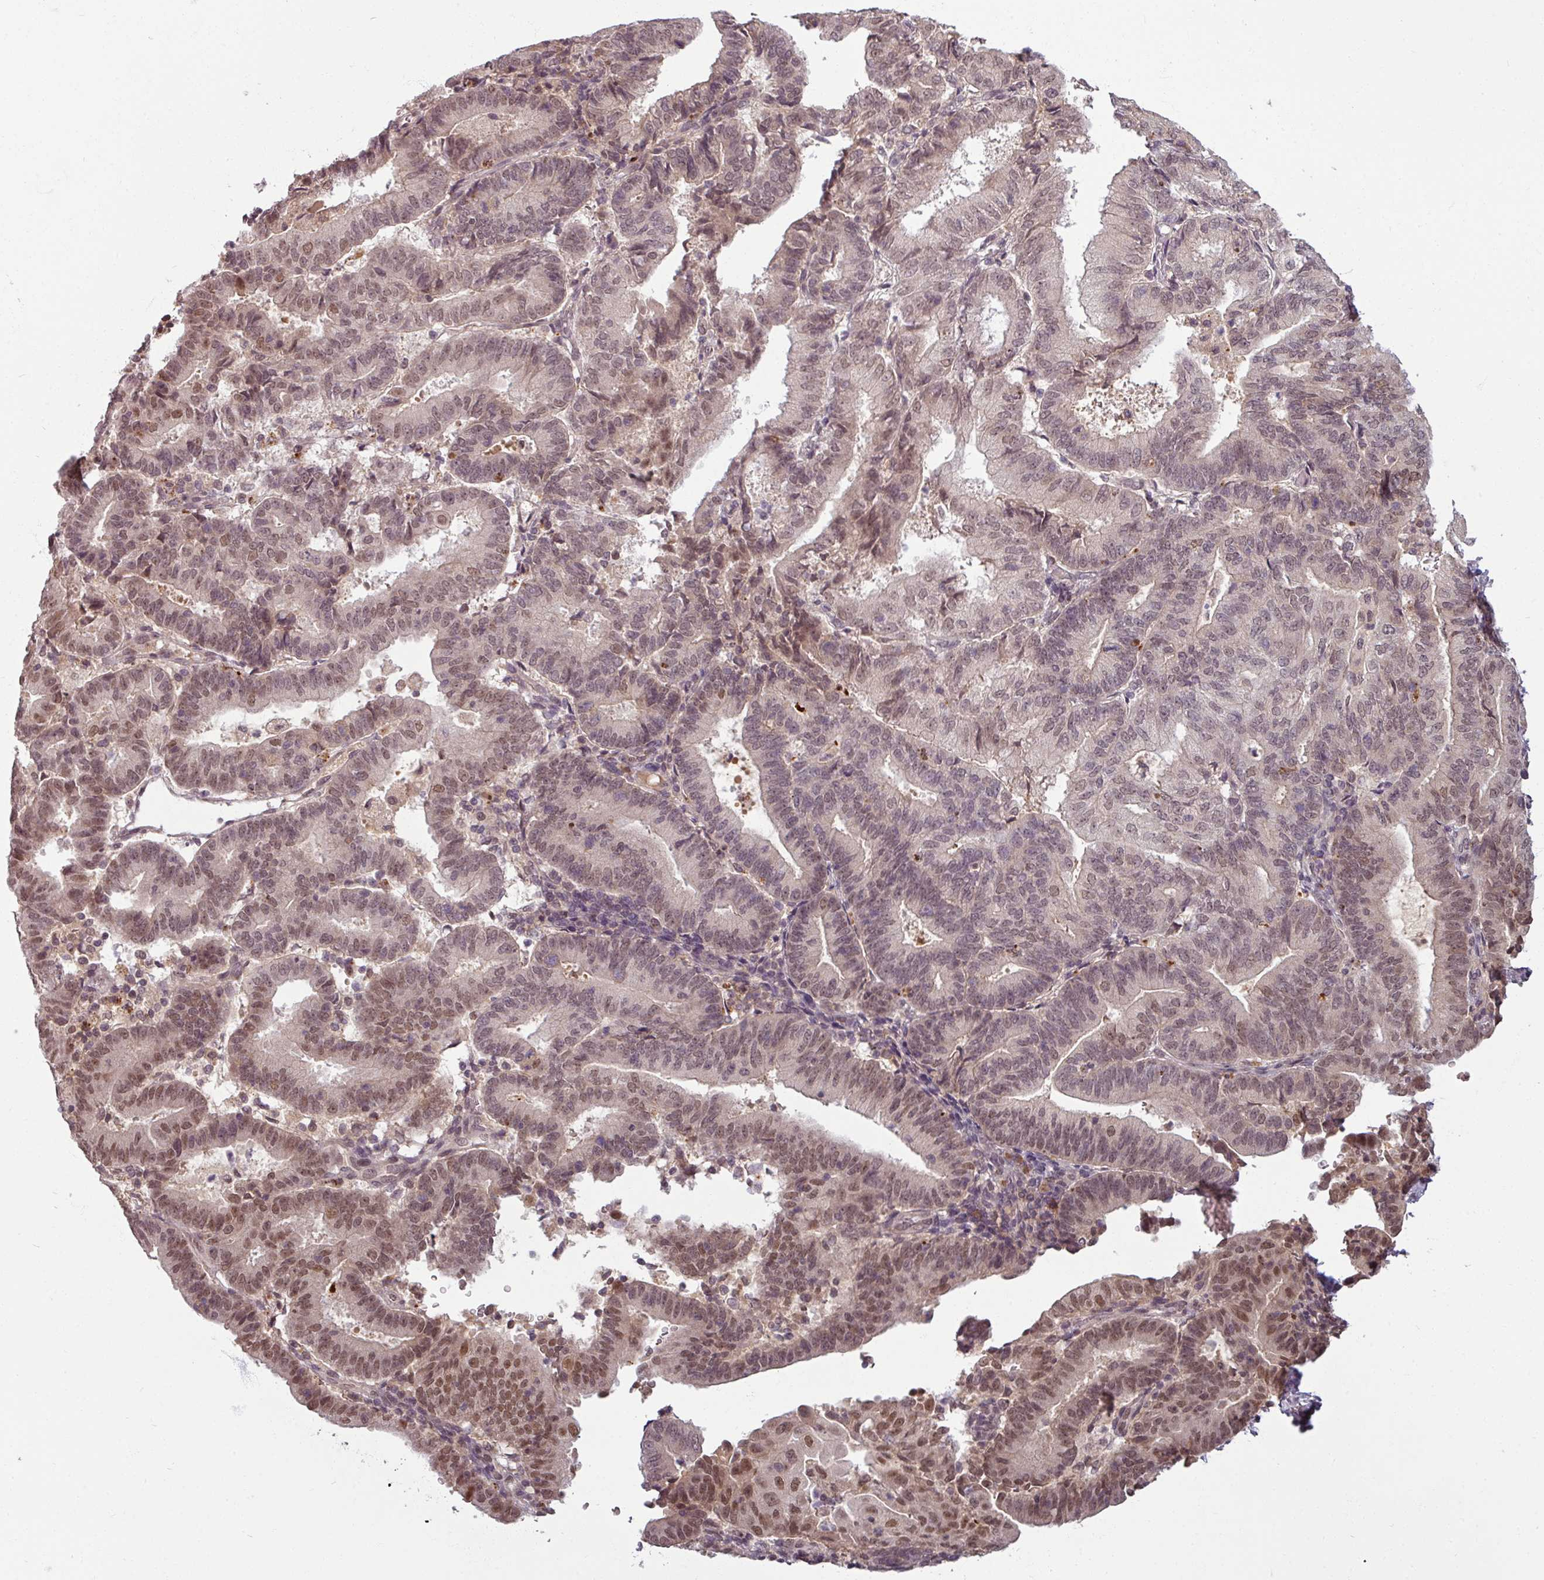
{"staining": {"intensity": "moderate", "quantity": "<25%", "location": "nuclear"}, "tissue": "endometrial cancer", "cell_type": "Tumor cells", "image_type": "cancer", "snomed": [{"axis": "morphology", "description": "Adenocarcinoma, NOS"}, {"axis": "topography", "description": "Endometrium"}], "caption": "High-power microscopy captured an immunohistochemistry image of endometrial cancer, revealing moderate nuclear expression in approximately <25% of tumor cells. (DAB IHC with brightfield microscopy, high magnification).", "gene": "POLR2G", "patient": {"sex": "female", "age": 70}}